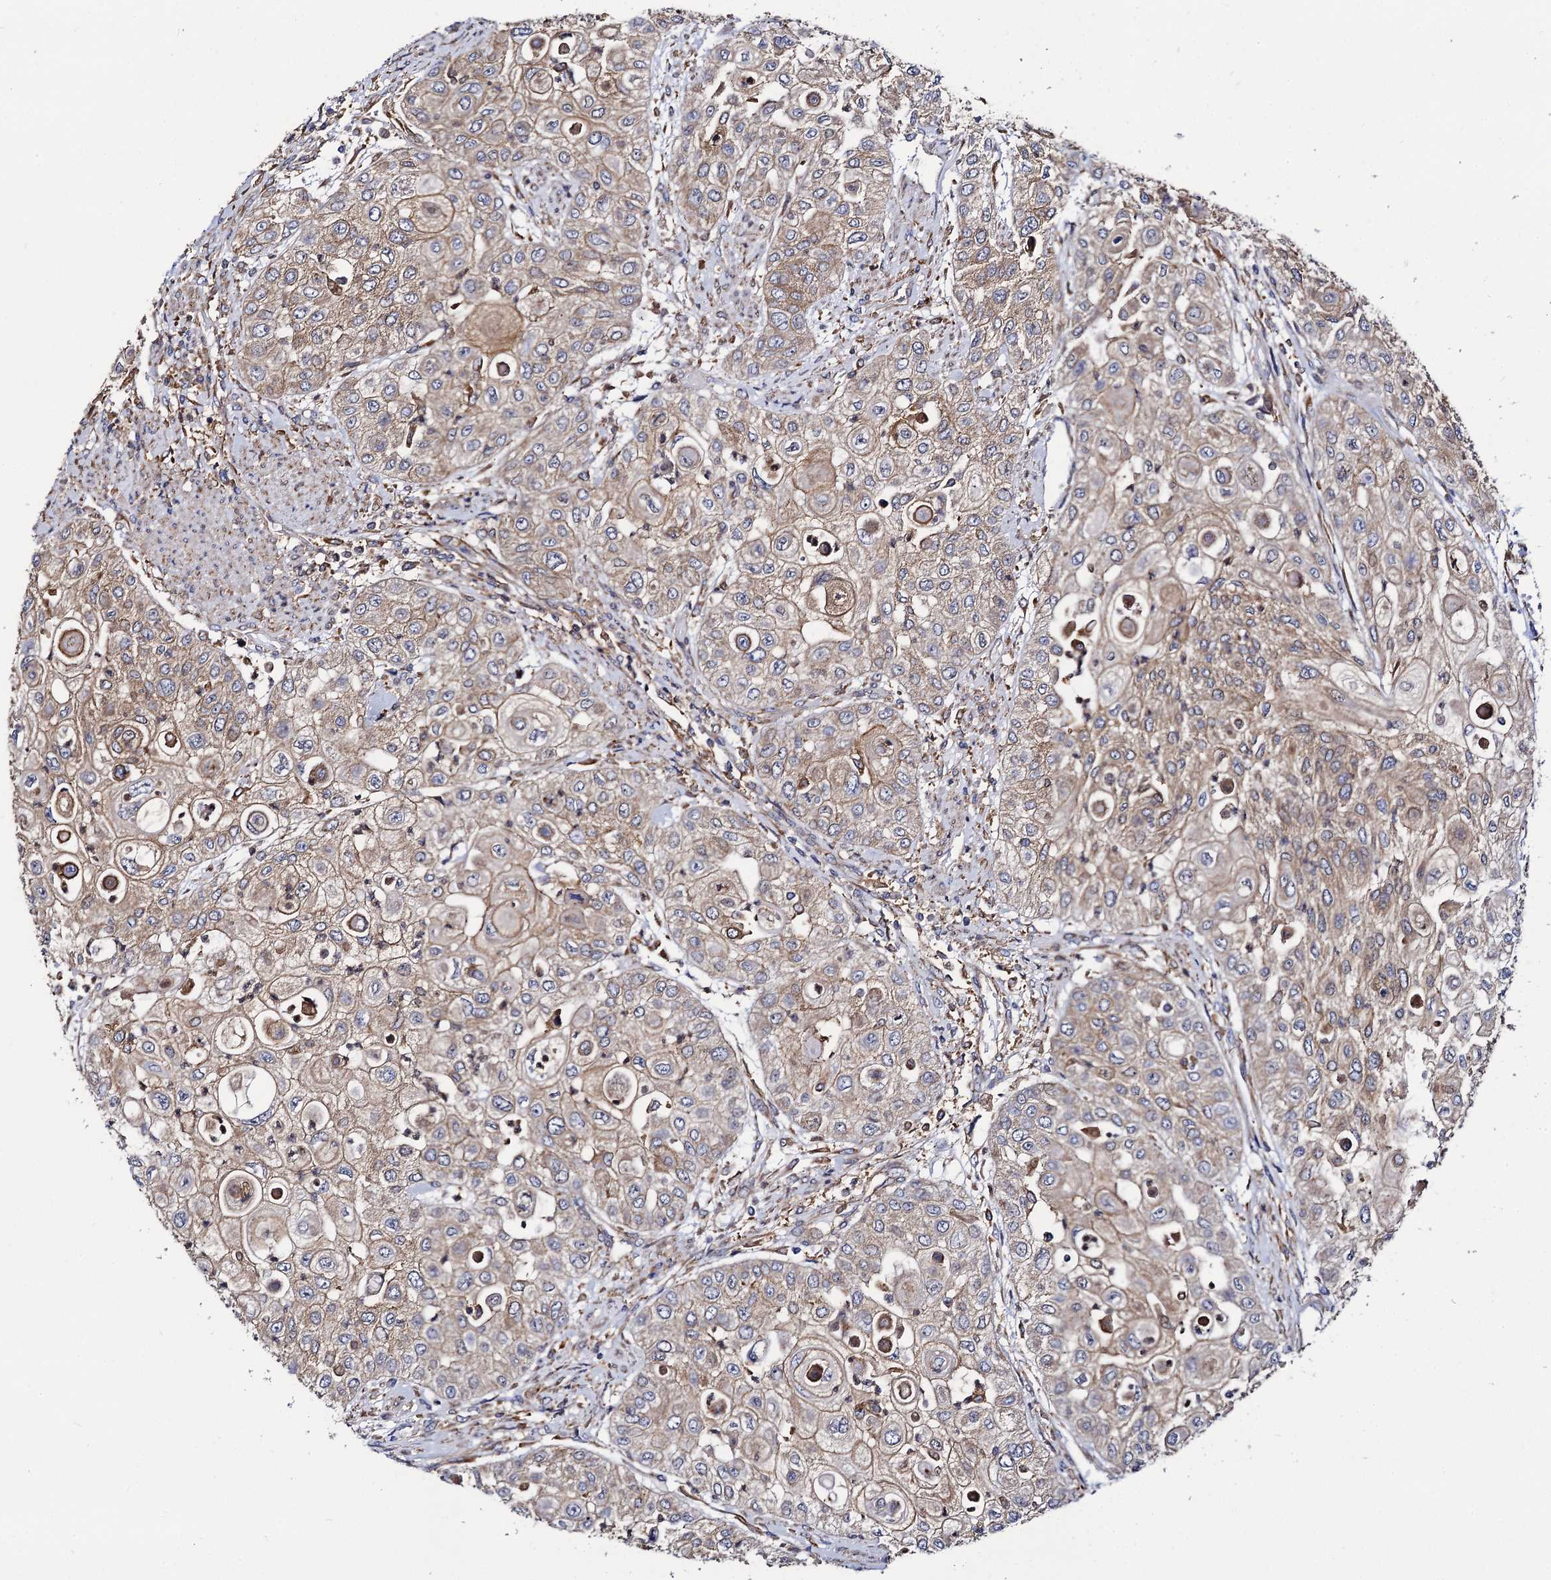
{"staining": {"intensity": "weak", "quantity": "25%-75%", "location": "cytoplasmic/membranous"}, "tissue": "urothelial cancer", "cell_type": "Tumor cells", "image_type": "cancer", "snomed": [{"axis": "morphology", "description": "Urothelial carcinoma, High grade"}, {"axis": "topography", "description": "Urinary bladder"}], "caption": "Immunohistochemical staining of urothelial cancer reveals weak cytoplasmic/membranous protein staining in approximately 25%-75% of tumor cells.", "gene": "DYDC1", "patient": {"sex": "female", "age": 79}}